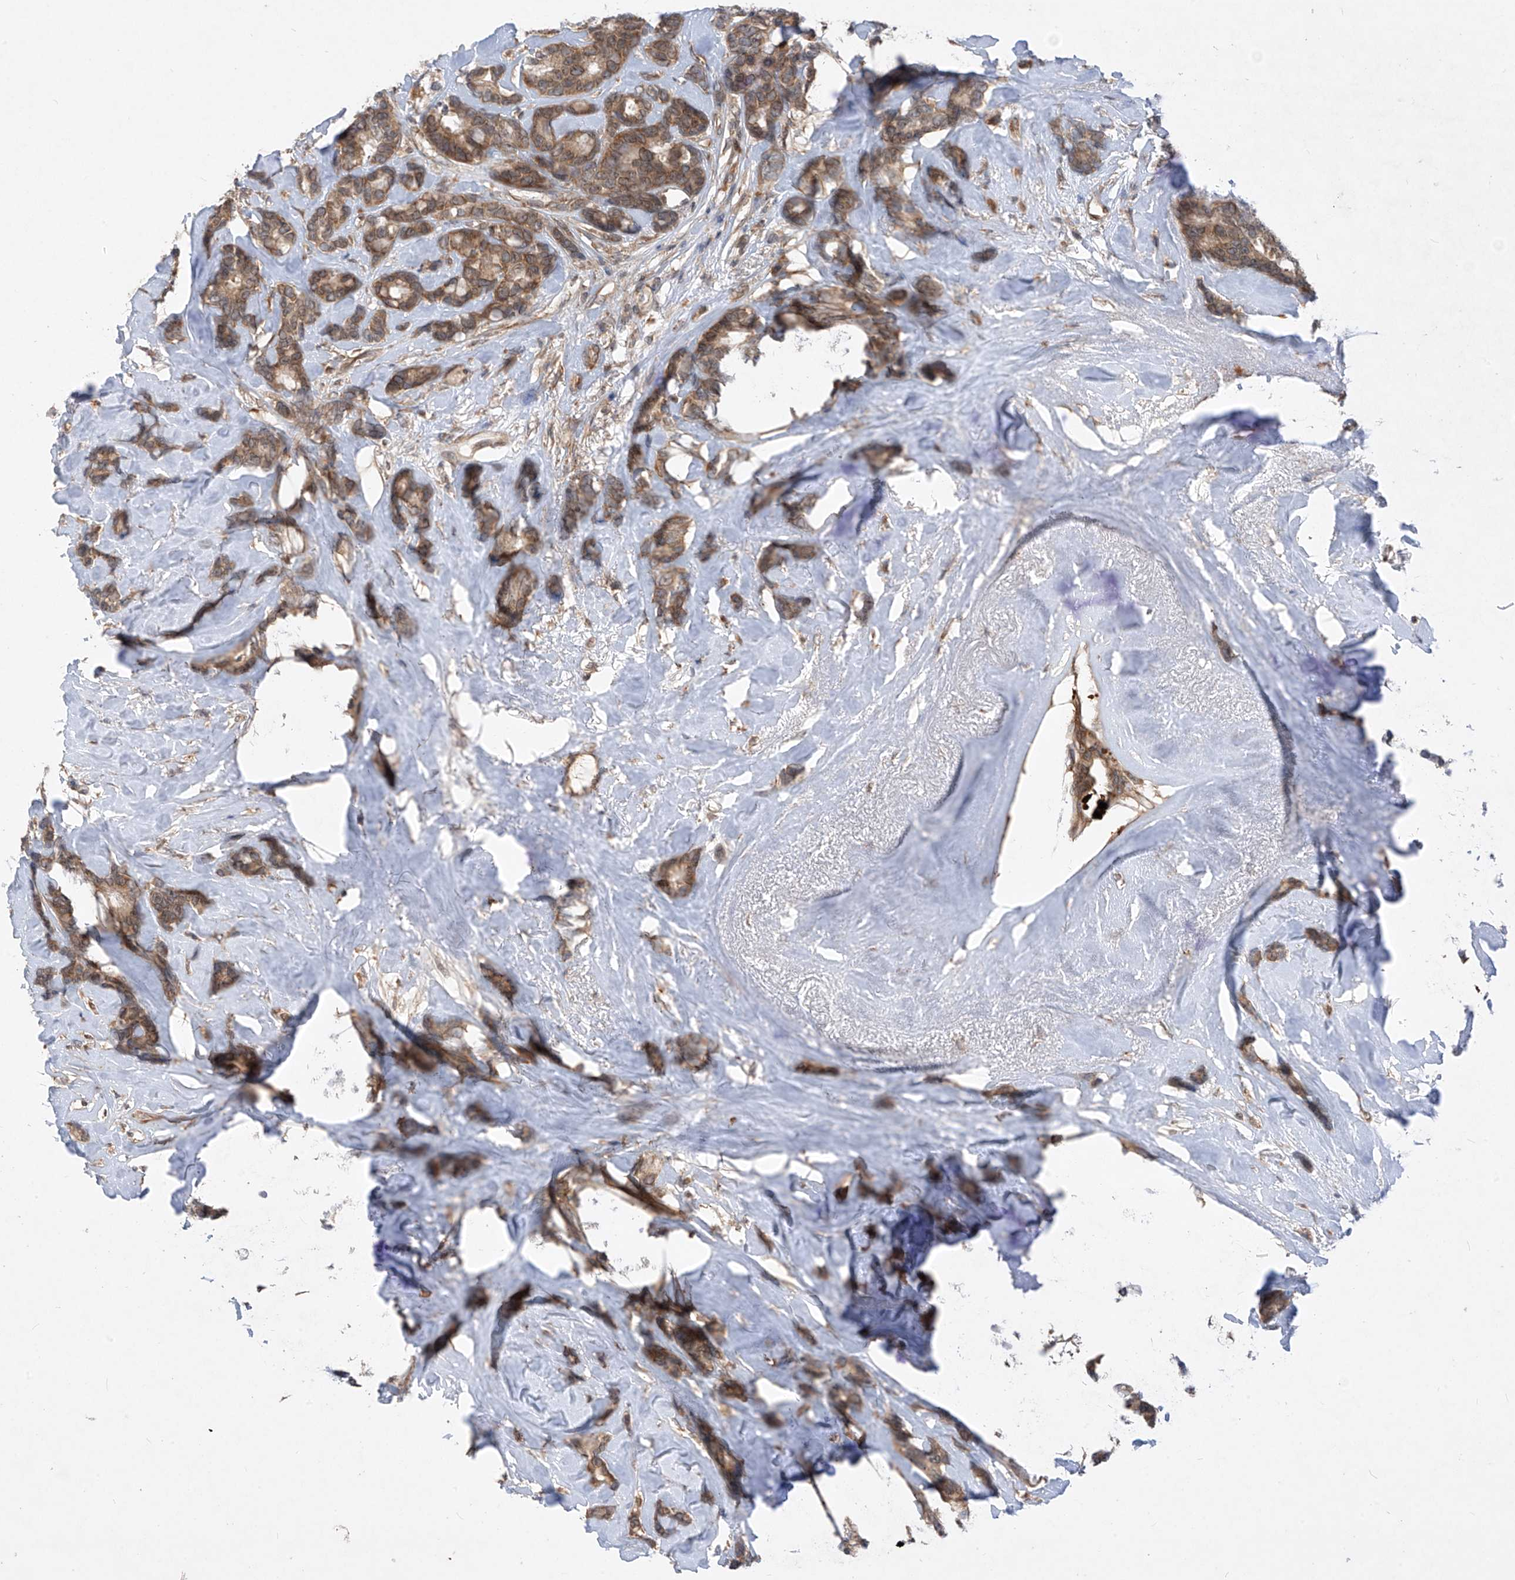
{"staining": {"intensity": "moderate", "quantity": ">75%", "location": "cytoplasmic/membranous"}, "tissue": "breast cancer", "cell_type": "Tumor cells", "image_type": "cancer", "snomed": [{"axis": "morphology", "description": "Duct carcinoma"}, {"axis": "topography", "description": "Breast"}], "caption": "Protein expression analysis of breast infiltrating ductal carcinoma demonstrates moderate cytoplasmic/membranous positivity in approximately >75% of tumor cells.", "gene": "RPL34", "patient": {"sex": "female", "age": 87}}